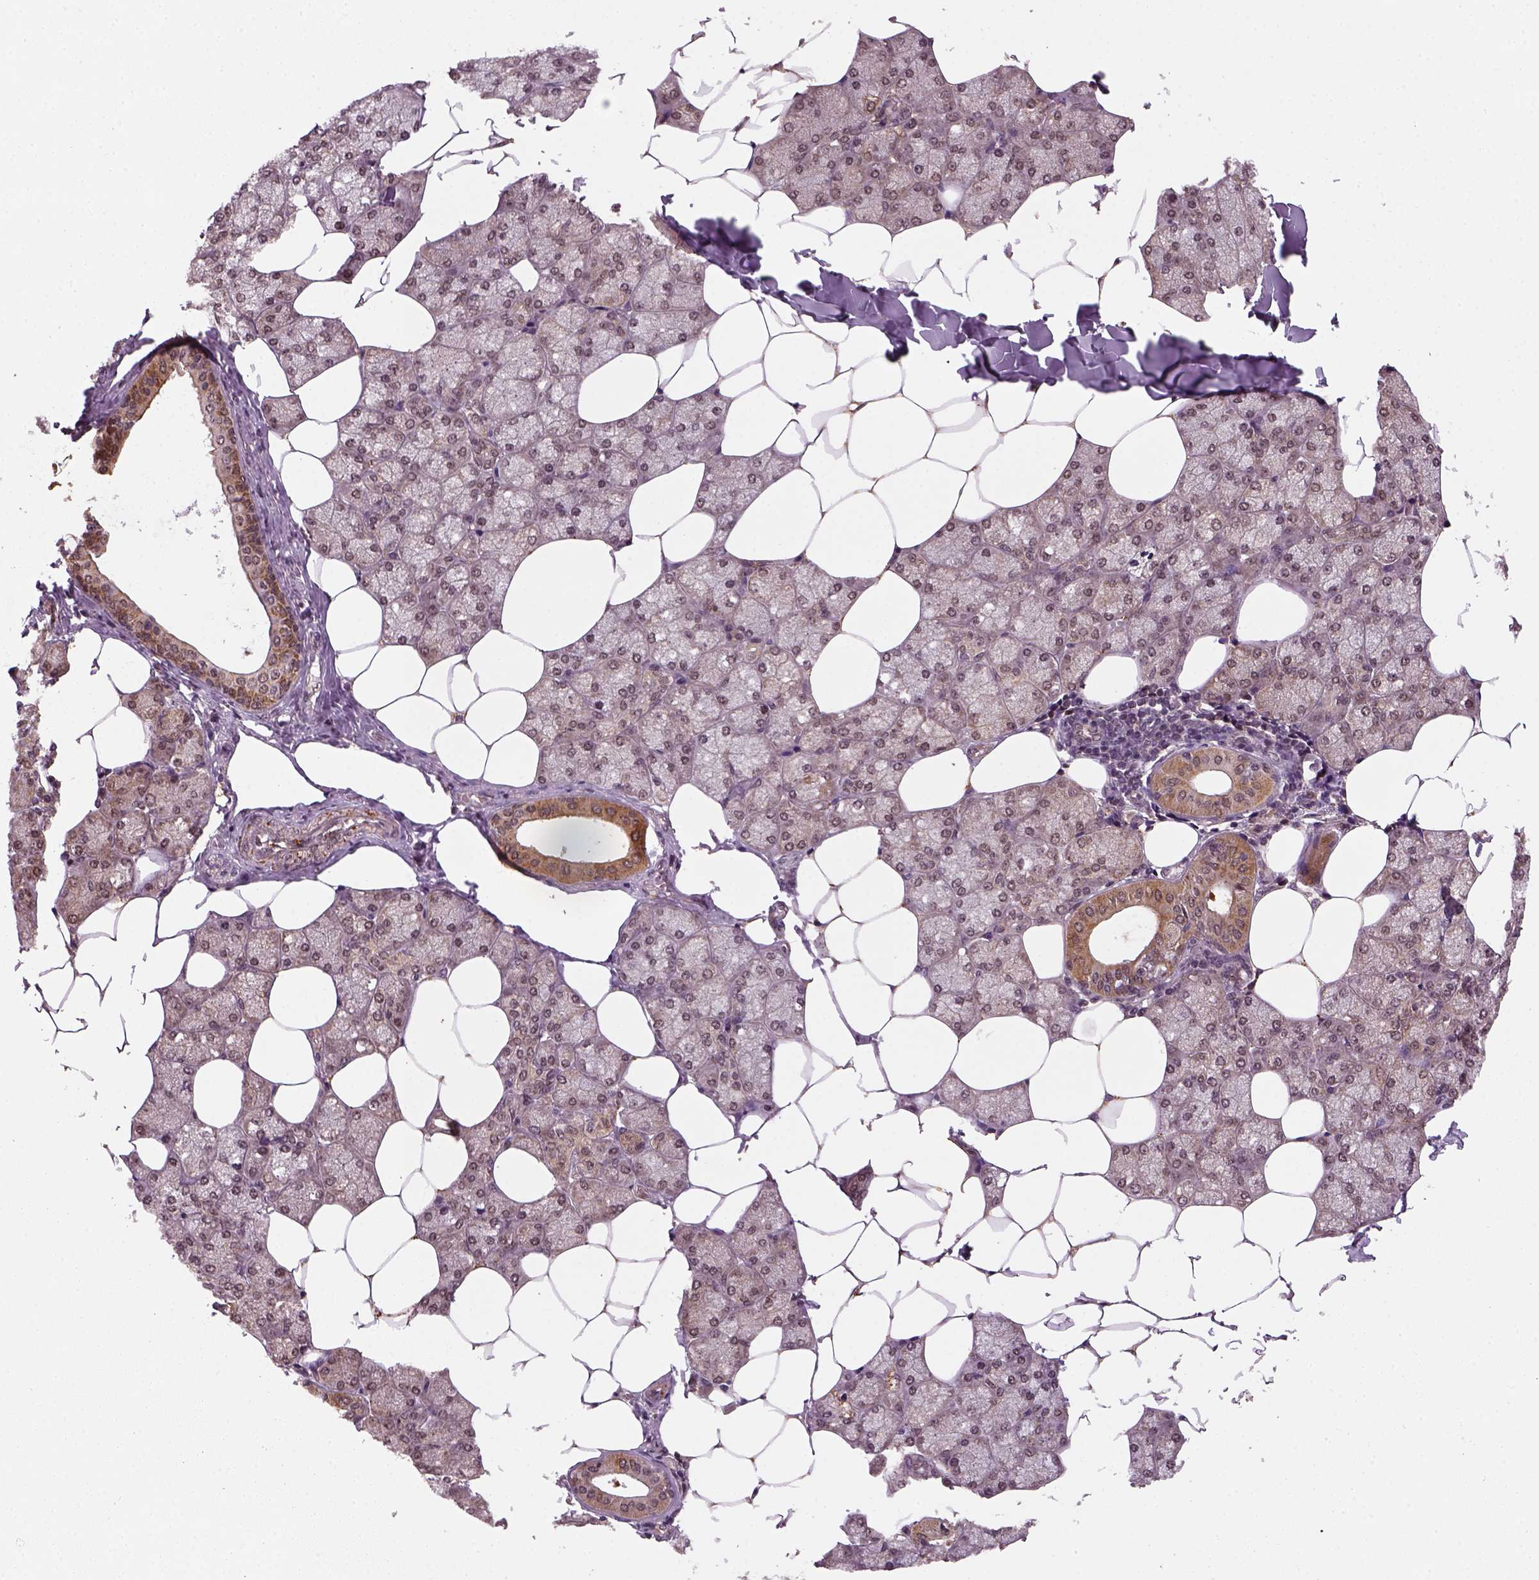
{"staining": {"intensity": "moderate", "quantity": "25%-75%", "location": "cytoplasmic/membranous,nuclear"}, "tissue": "salivary gland", "cell_type": "Glandular cells", "image_type": "normal", "snomed": [{"axis": "morphology", "description": "Normal tissue, NOS"}, {"axis": "topography", "description": "Salivary gland"}], "caption": "The immunohistochemical stain highlights moderate cytoplasmic/membranous,nuclear positivity in glandular cells of benign salivary gland. The staining was performed using DAB, with brown indicating positive protein expression. Nuclei are stained blue with hematoxylin.", "gene": "NUDT9", "patient": {"sex": "female", "age": 43}}